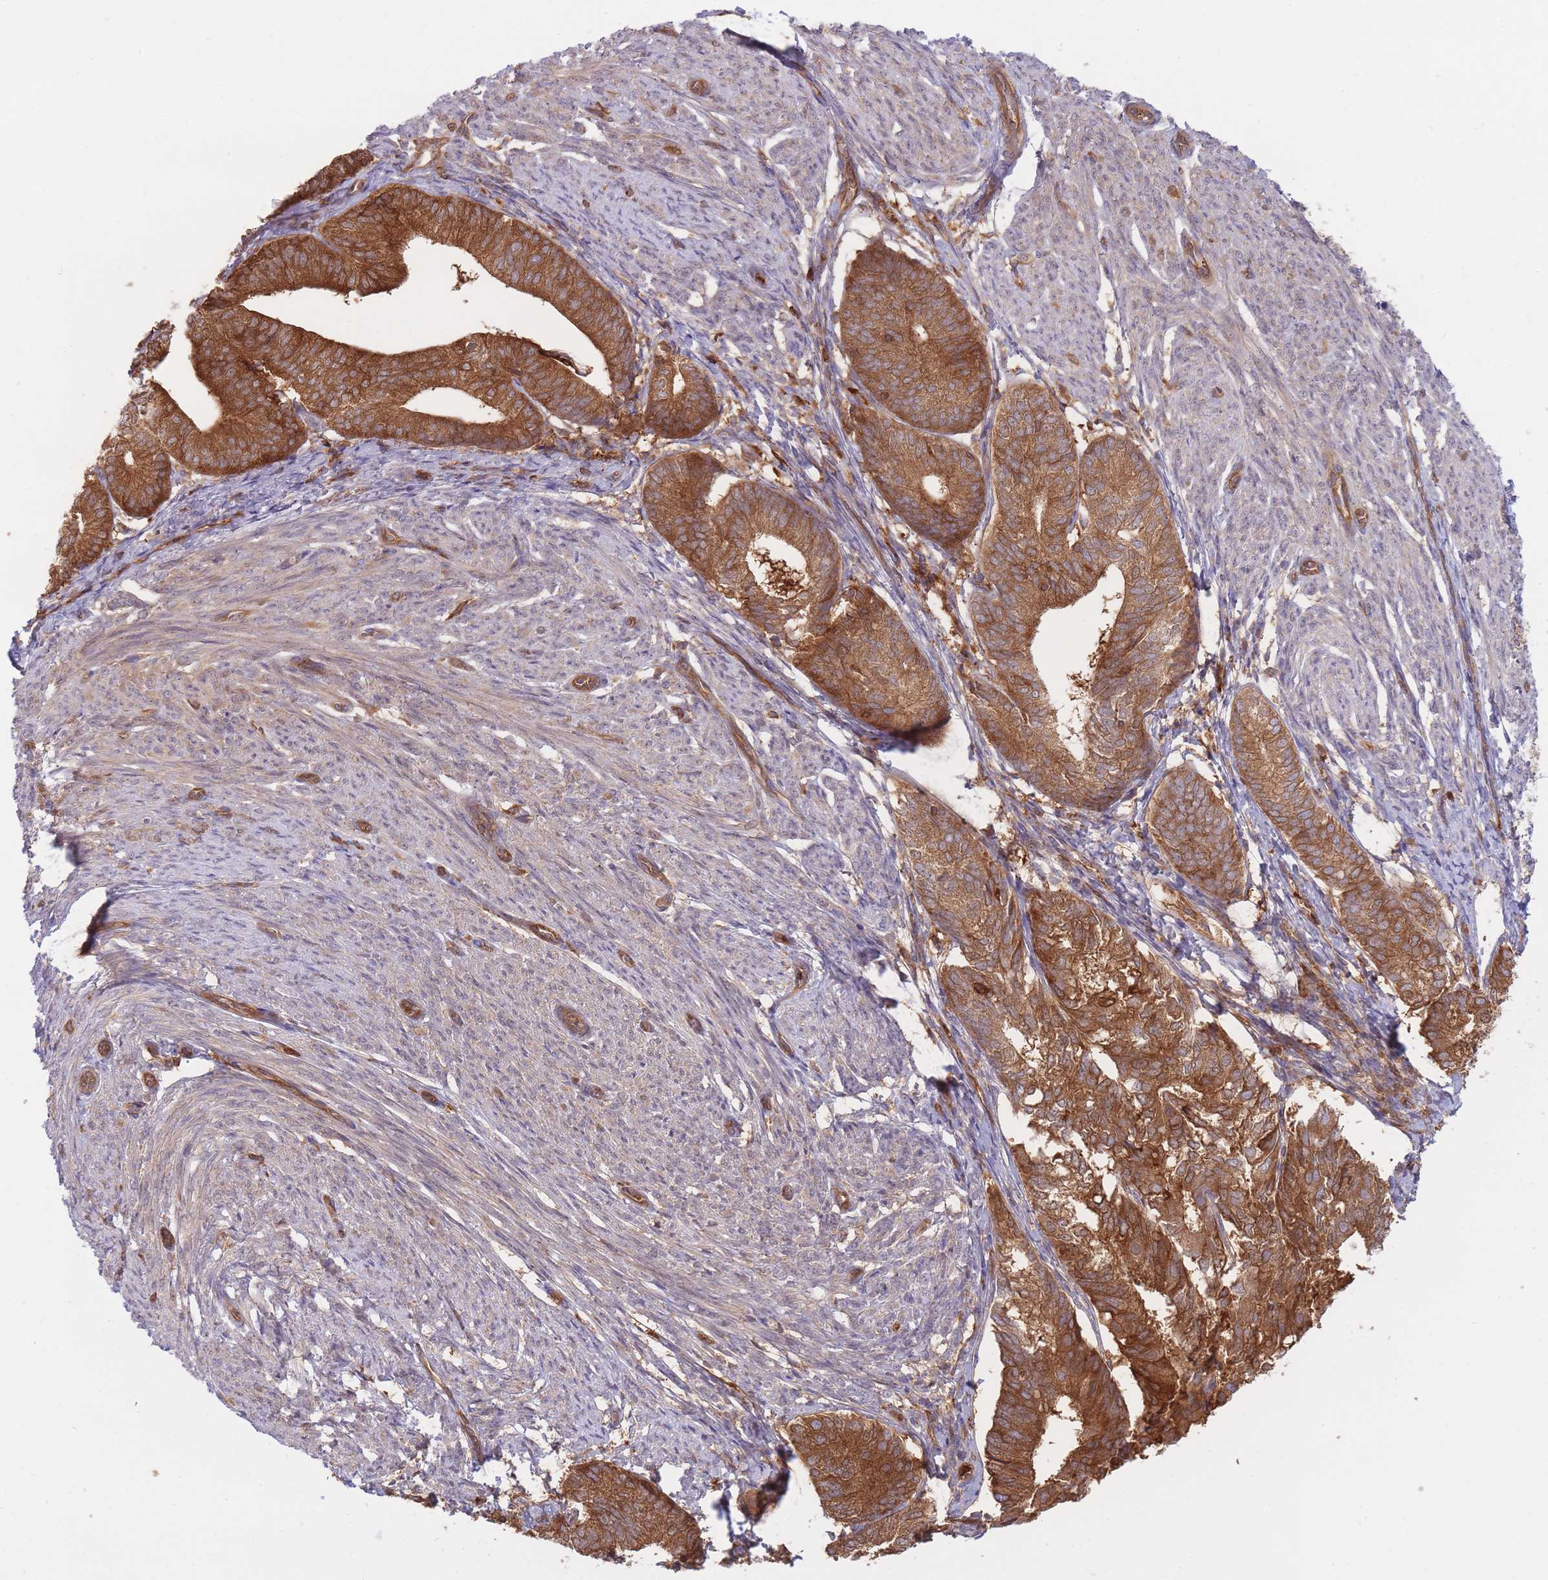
{"staining": {"intensity": "strong", "quantity": ">75%", "location": "cytoplasmic/membranous"}, "tissue": "endometrial cancer", "cell_type": "Tumor cells", "image_type": "cancer", "snomed": [{"axis": "morphology", "description": "Adenocarcinoma, NOS"}, {"axis": "topography", "description": "Endometrium"}], "caption": "The histopathology image demonstrates staining of adenocarcinoma (endometrial), revealing strong cytoplasmic/membranous protein expression (brown color) within tumor cells.", "gene": "SLC4A9", "patient": {"sex": "female", "age": 87}}